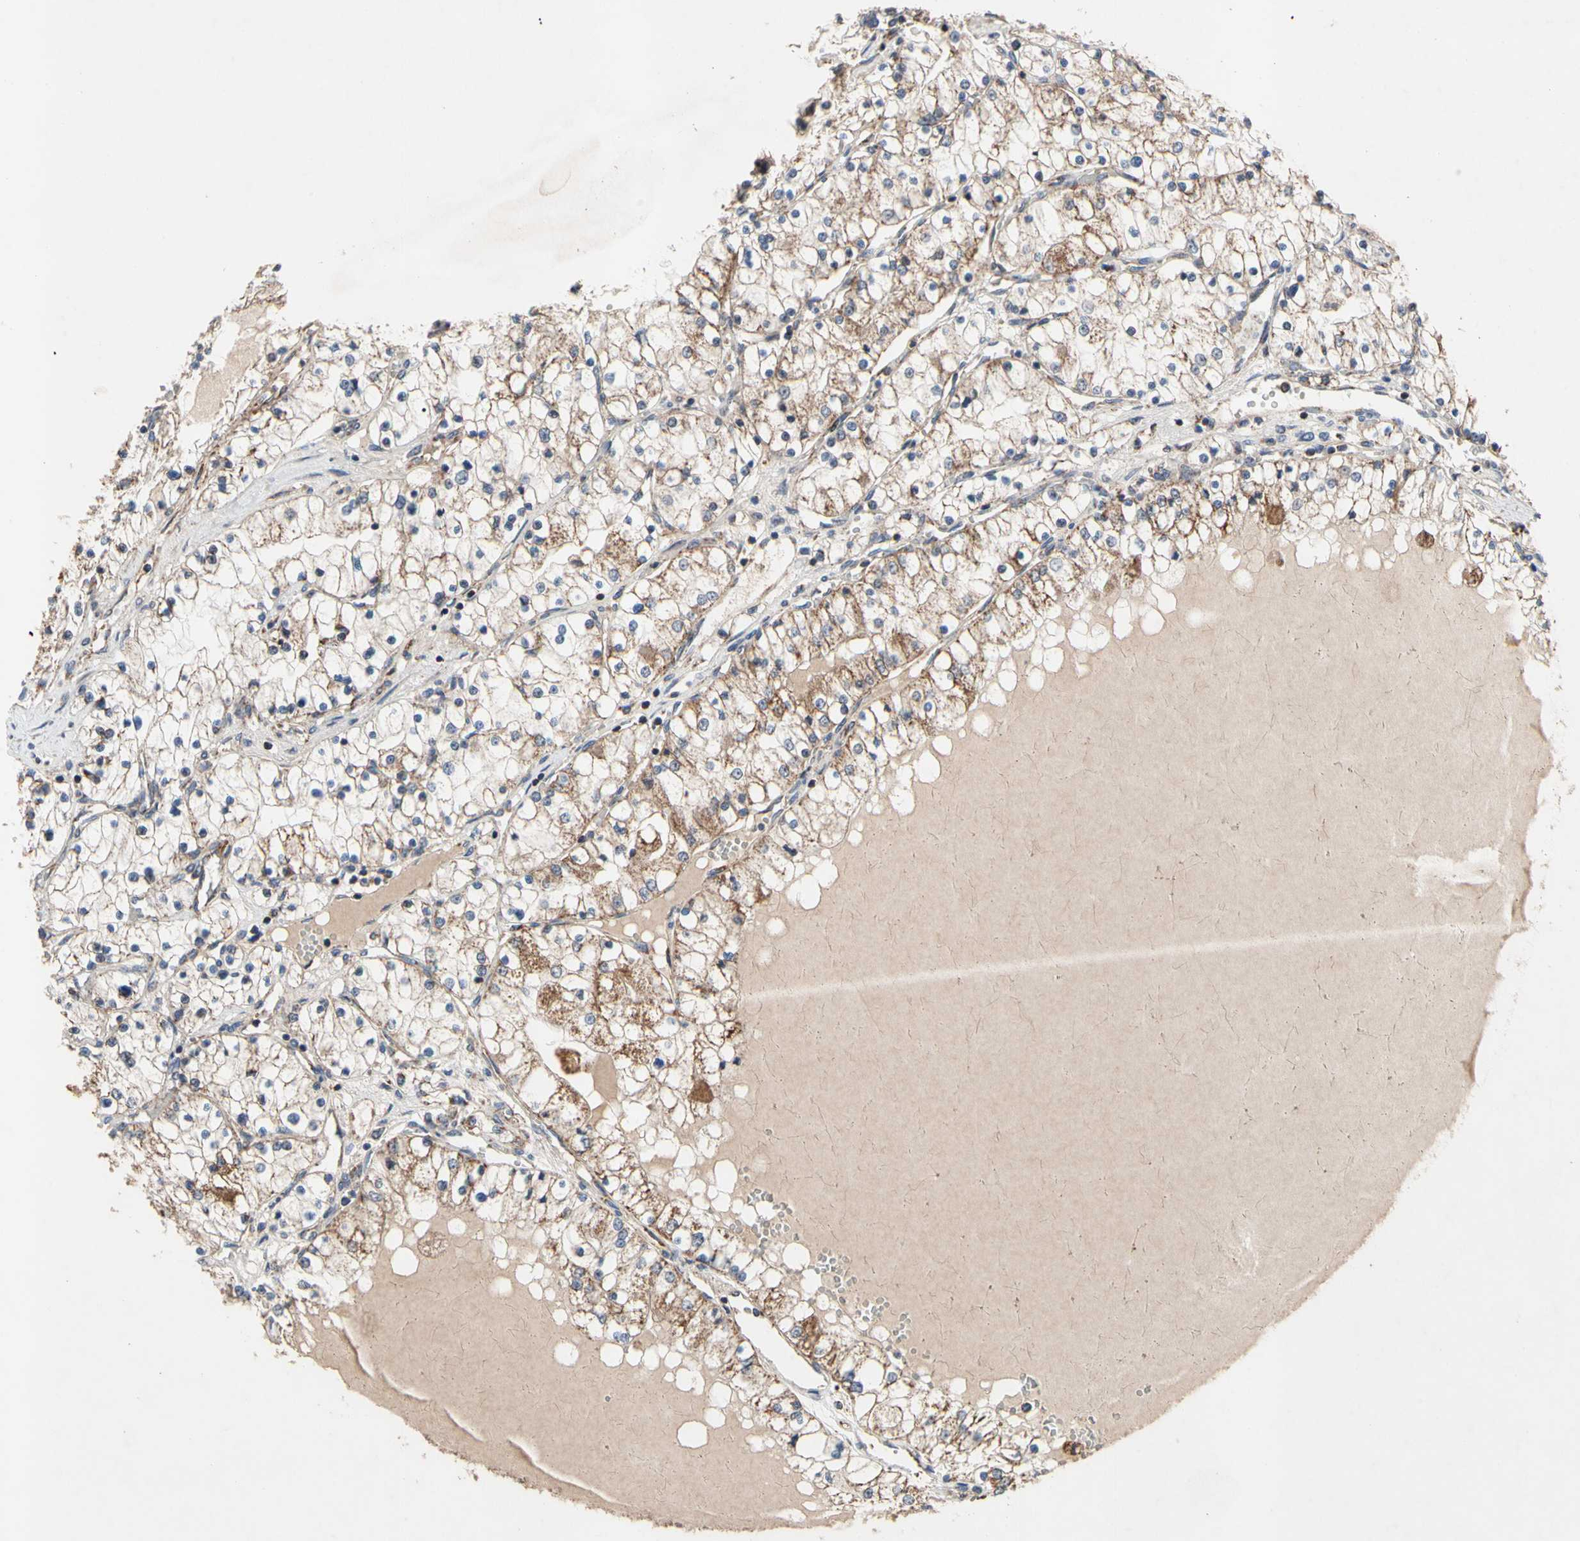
{"staining": {"intensity": "moderate", "quantity": "25%-75%", "location": "cytoplasmic/membranous"}, "tissue": "renal cancer", "cell_type": "Tumor cells", "image_type": "cancer", "snomed": [{"axis": "morphology", "description": "Adenocarcinoma, NOS"}, {"axis": "topography", "description": "Kidney"}], "caption": "The immunohistochemical stain highlights moderate cytoplasmic/membranous staining in tumor cells of renal cancer tissue.", "gene": "GPD2", "patient": {"sex": "male", "age": 68}}